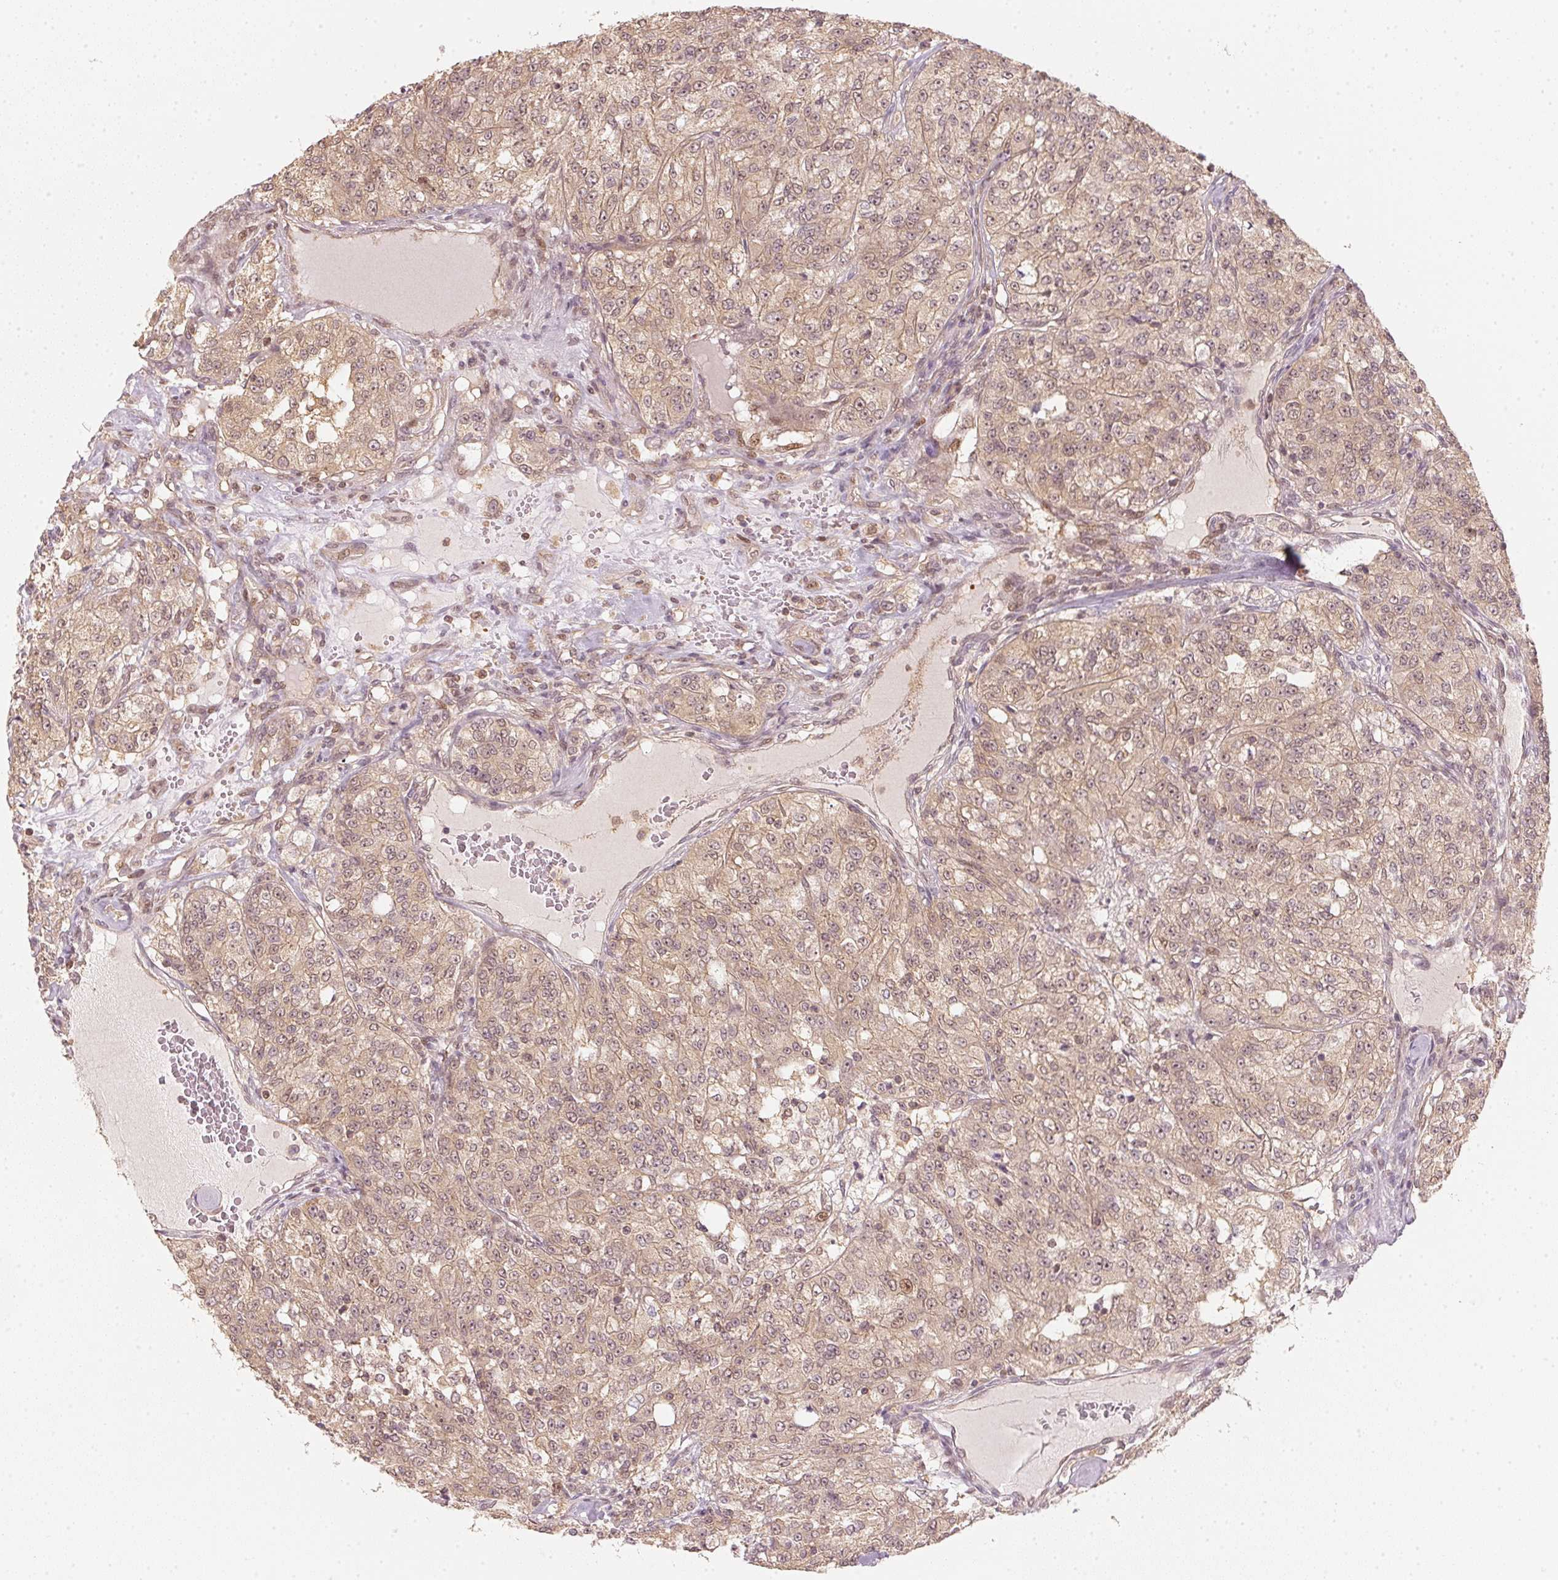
{"staining": {"intensity": "weak", "quantity": ">75%", "location": "cytoplasmic/membranous,nuclear"}, "tissue": "renal cancer", "cell_type": "Tumor cells", "image_type": "cancer", "snomed": [{"axis": "morphology", "description": "Adenocarcinoma, NOS"}, {"axis": "topography", "description": "Kidney"}], "caption": "This is an image of IHC staining of renal adenocarcinoma, which shows weak positivity in the cytoplasmic/membranous and nuclear of tumor cells.", "gene": "UBE2L3", "patient": {"sex": "female", "age": 63}}